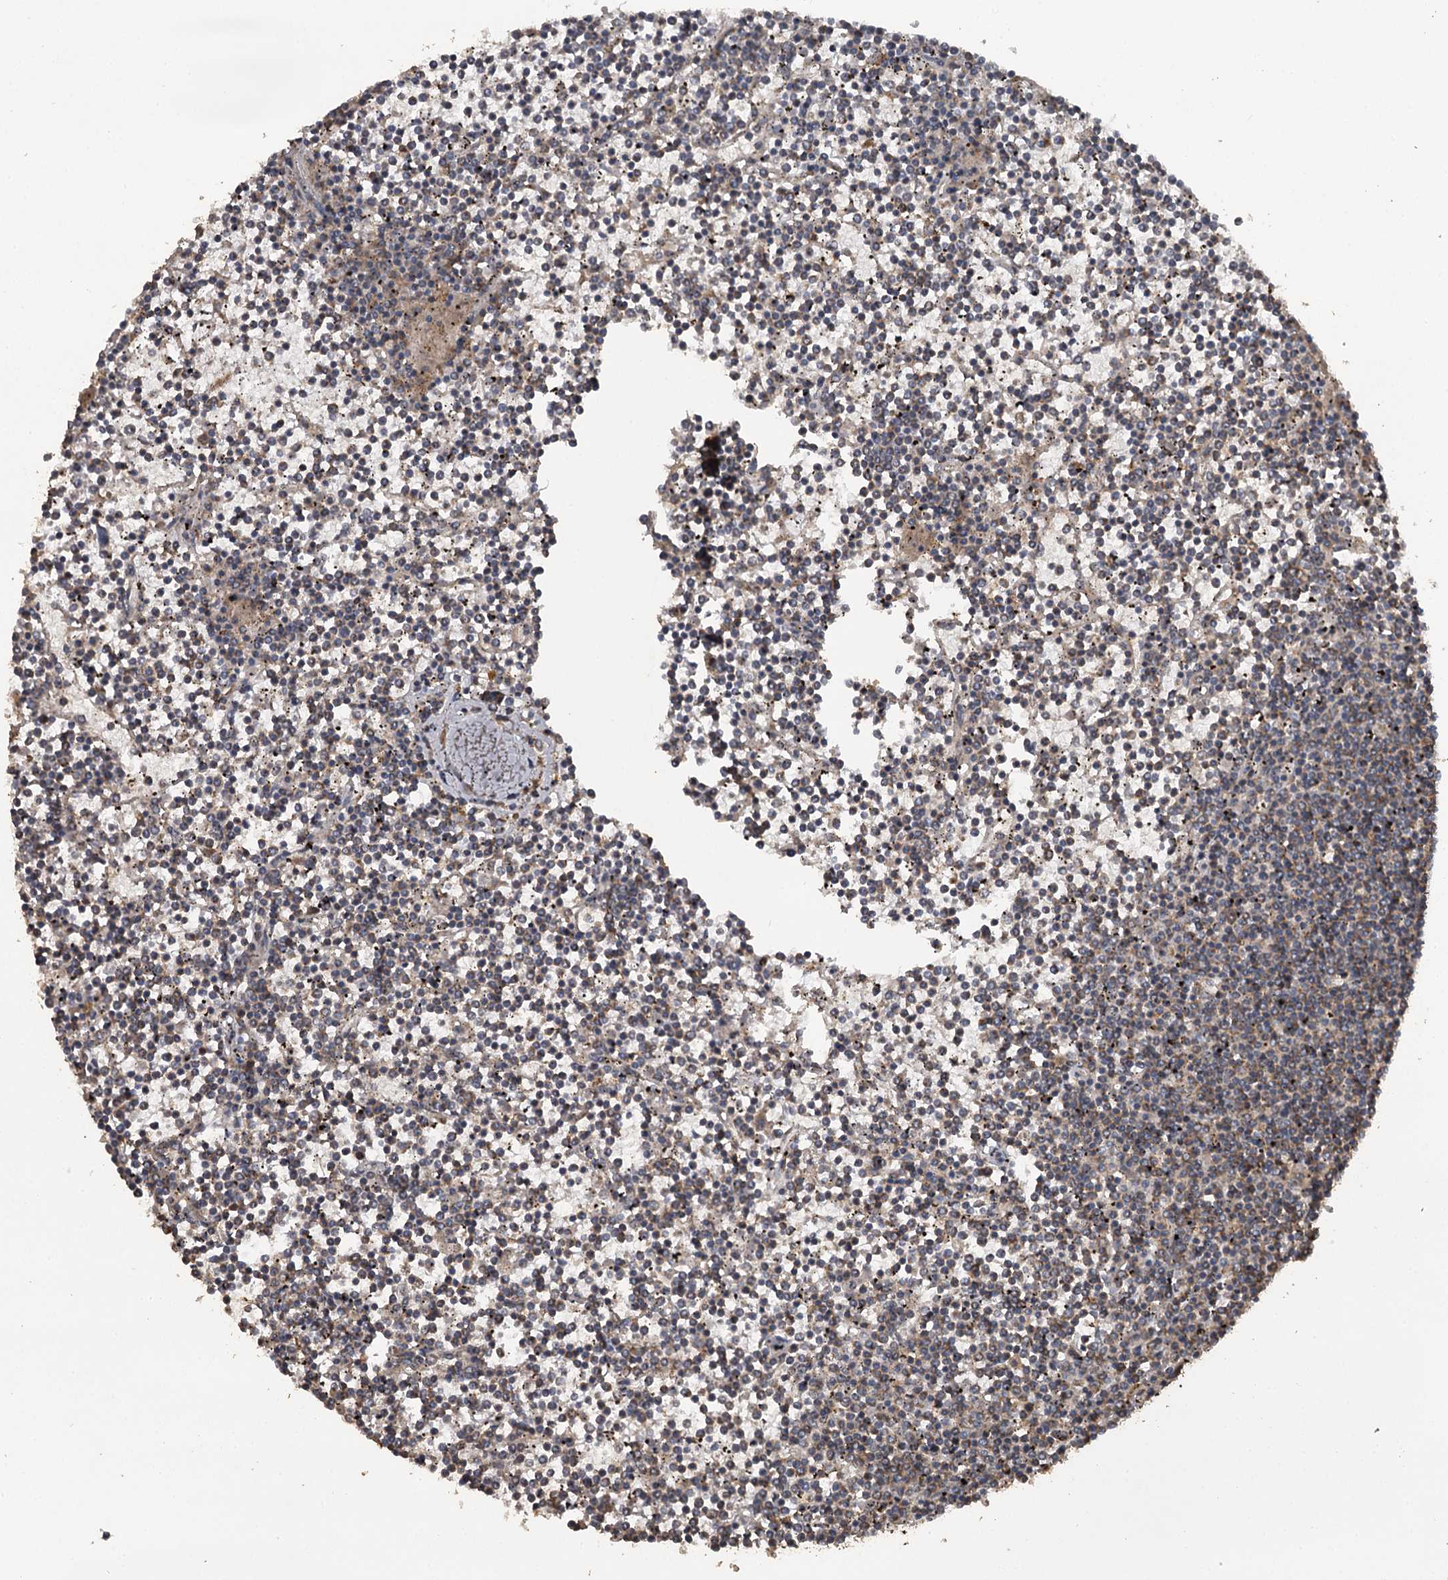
{"staining": {"intensity": "weak", "quantity": "25%-75%", "location": "cytoplasmic/membranous"}, "tissue": "lymphoma", "cell_type": "Tumor cells", "image_type": "cancer", "snomed": [{"axis": "morphology", "description": "Malignant lymphoma, non-Hodgkin's type, Low grade"}, {"axis": "topography", "description": "Spleen"}], "caption": "Tumor cells show low levels of weak cytoplasmic/membranous staining in about 25%-75% of cells in human lymphoma. The staining was performed using DAB (3,3'-diaminobenzidine), with brown indicating positive protein expression. Nuclei are stained blue with hematoxylin.", "gene": "WIPI1", "patient": {"sex": "female", "age": 19}}